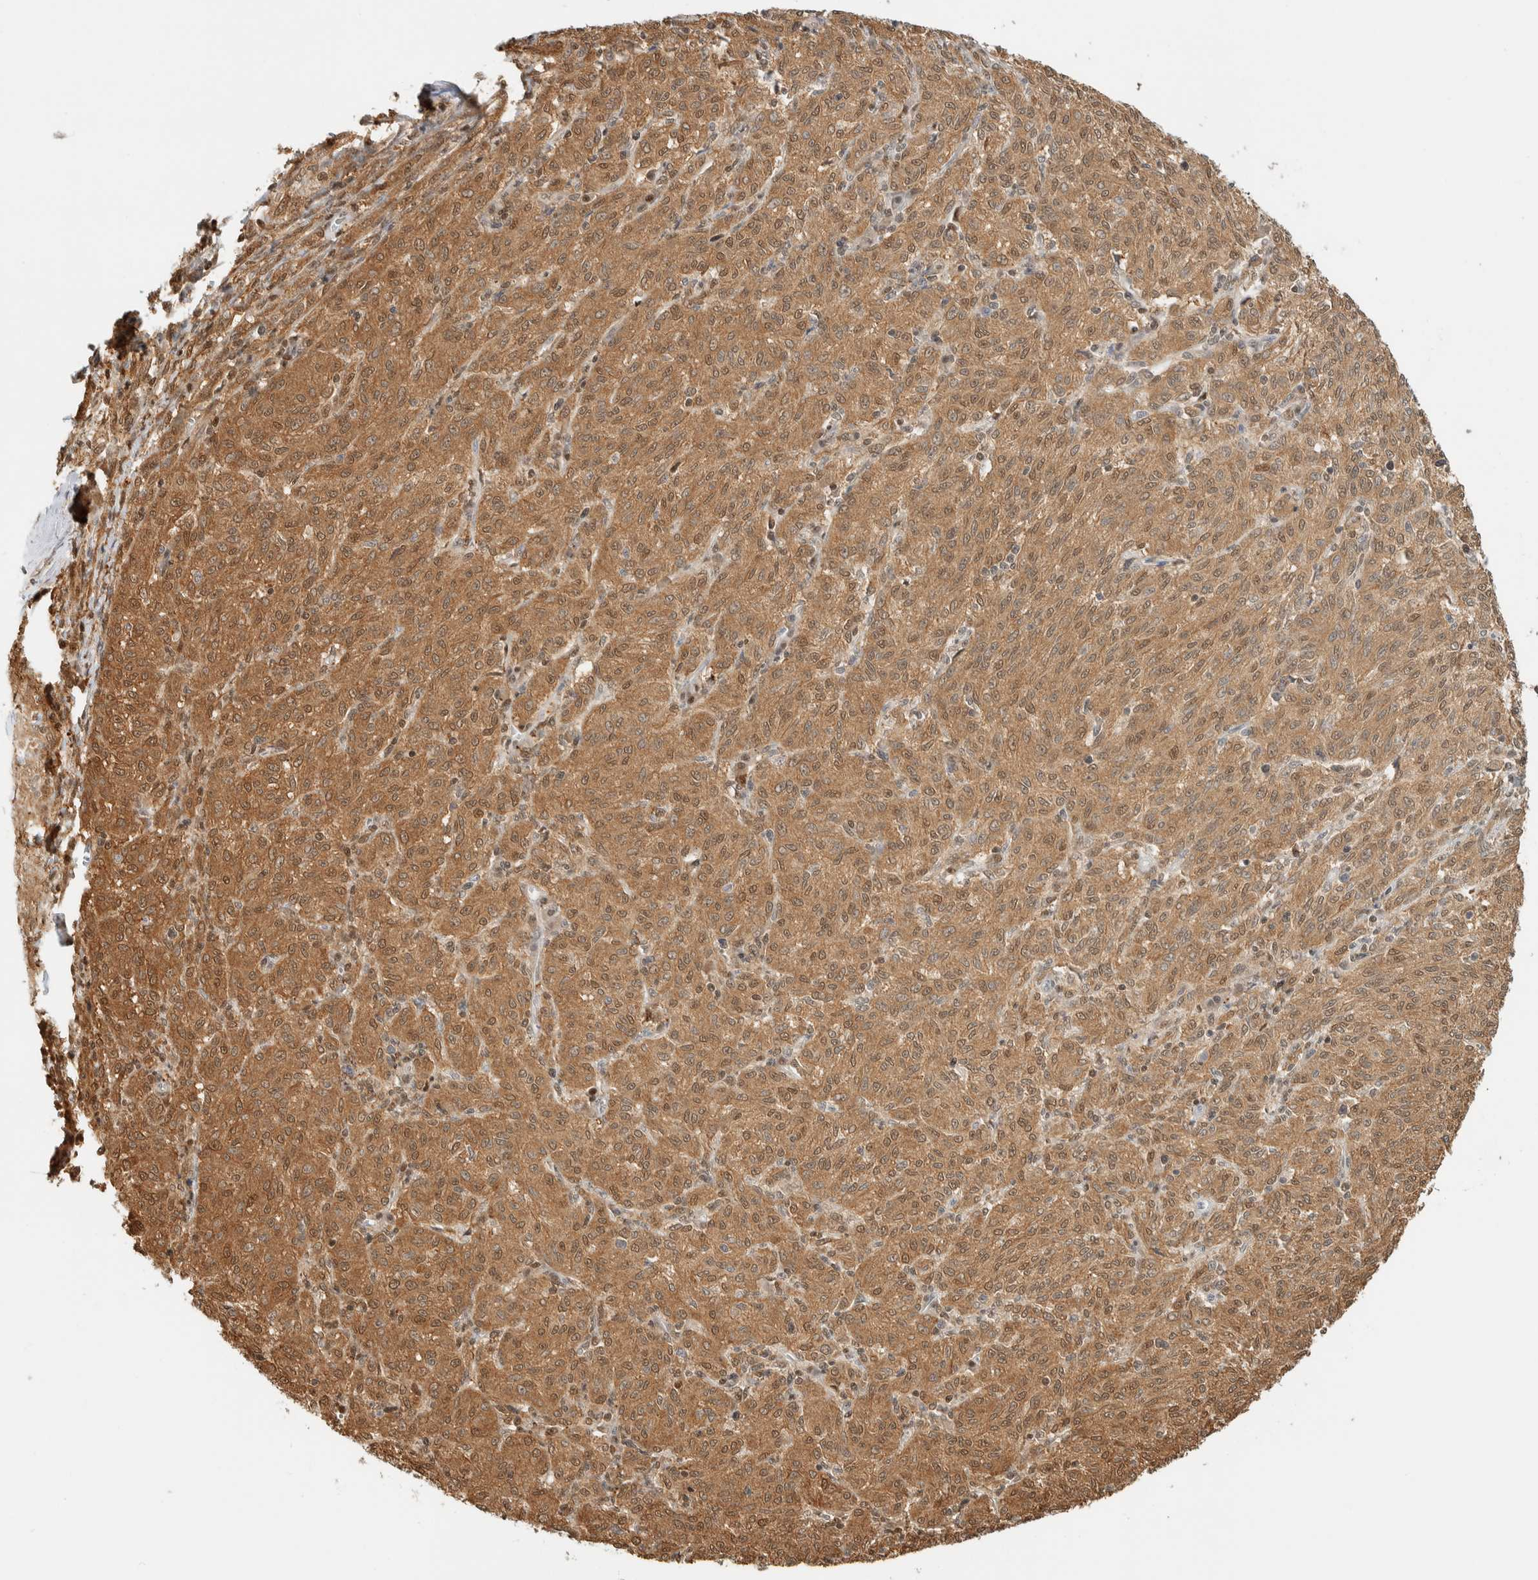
{"staining": {"intensity": "moderate", "quantity": ">75%", "location": "cytoplasmic/membranous"}, "tissue": "melanoma", "cell_type": "Tumor cells", "image_type": "cancer", "snomed": [{"axis": "morphology", "description": "Malignant melanoma, NOS"}, {"axis": "topography", "description": "Skin"}], "caption": "Tumor cells display medium levels of moderate cytoplasmic/membranous positivity in approximately >75% of cells in malignant melanoma.", "gene": "ZBTB37", "patient": {"sex": "female", "age": 72}}